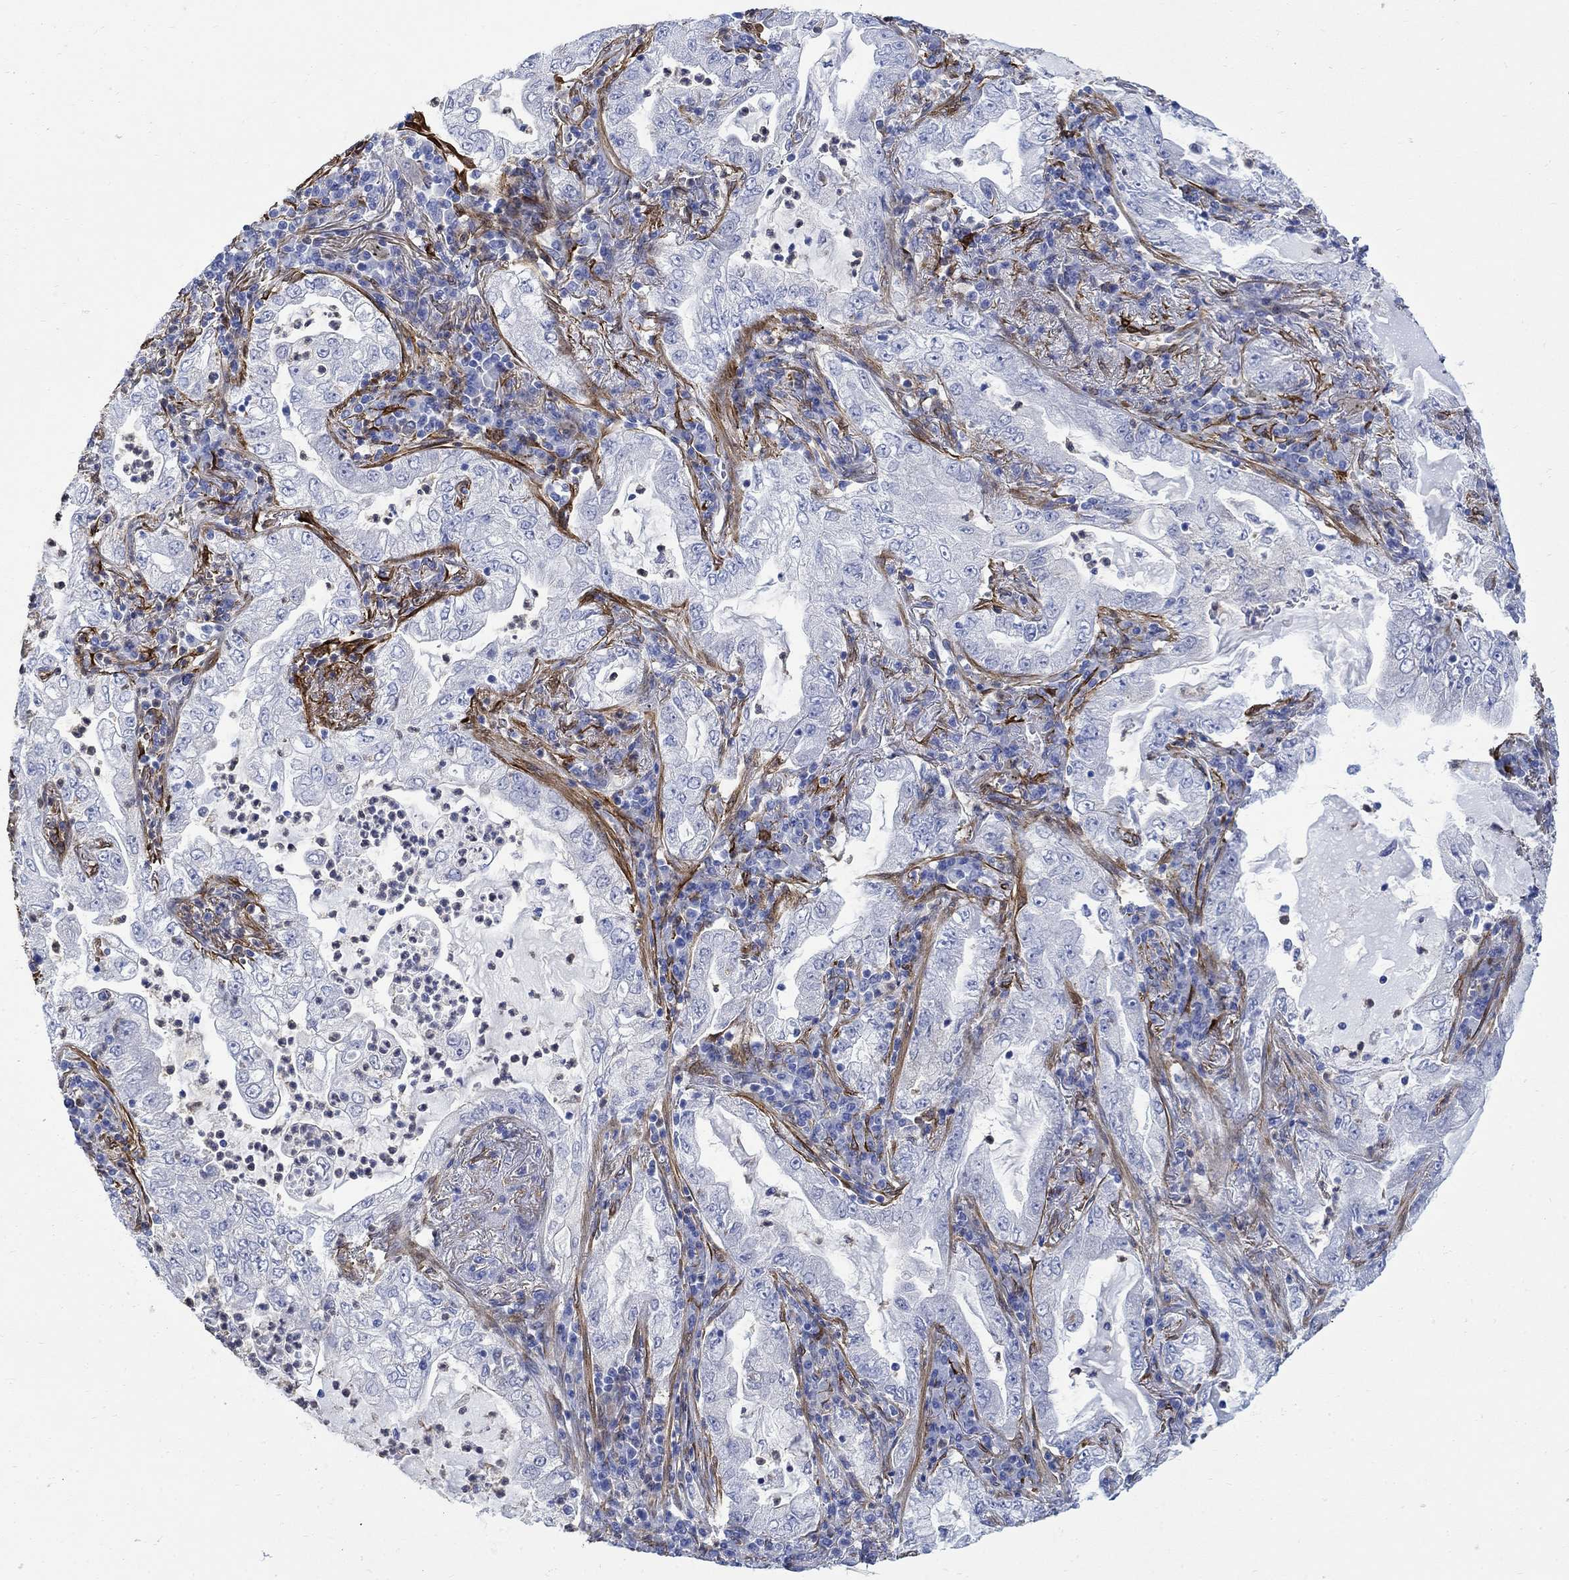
{"staining": {"intensity": "negative", "quantity": "none", "location": "none"}, "tissue": "lung cancer", "cell_type": "Tumor cells", "image_type": "cancer", "snomed": [{"axis": "morphology", "description": "Adenocarcinoma, NOS"}, {"axis": "topography", "description": "Lung"}], "caption": "This micrograph is of lung cancer stained with immunohistochemistry to label a protein in brown with the nuclei are counter-stained blue. There is no staining in tumor cells.", "gene": "TGM2", "patient": {"sex": "female", "age": 73}}